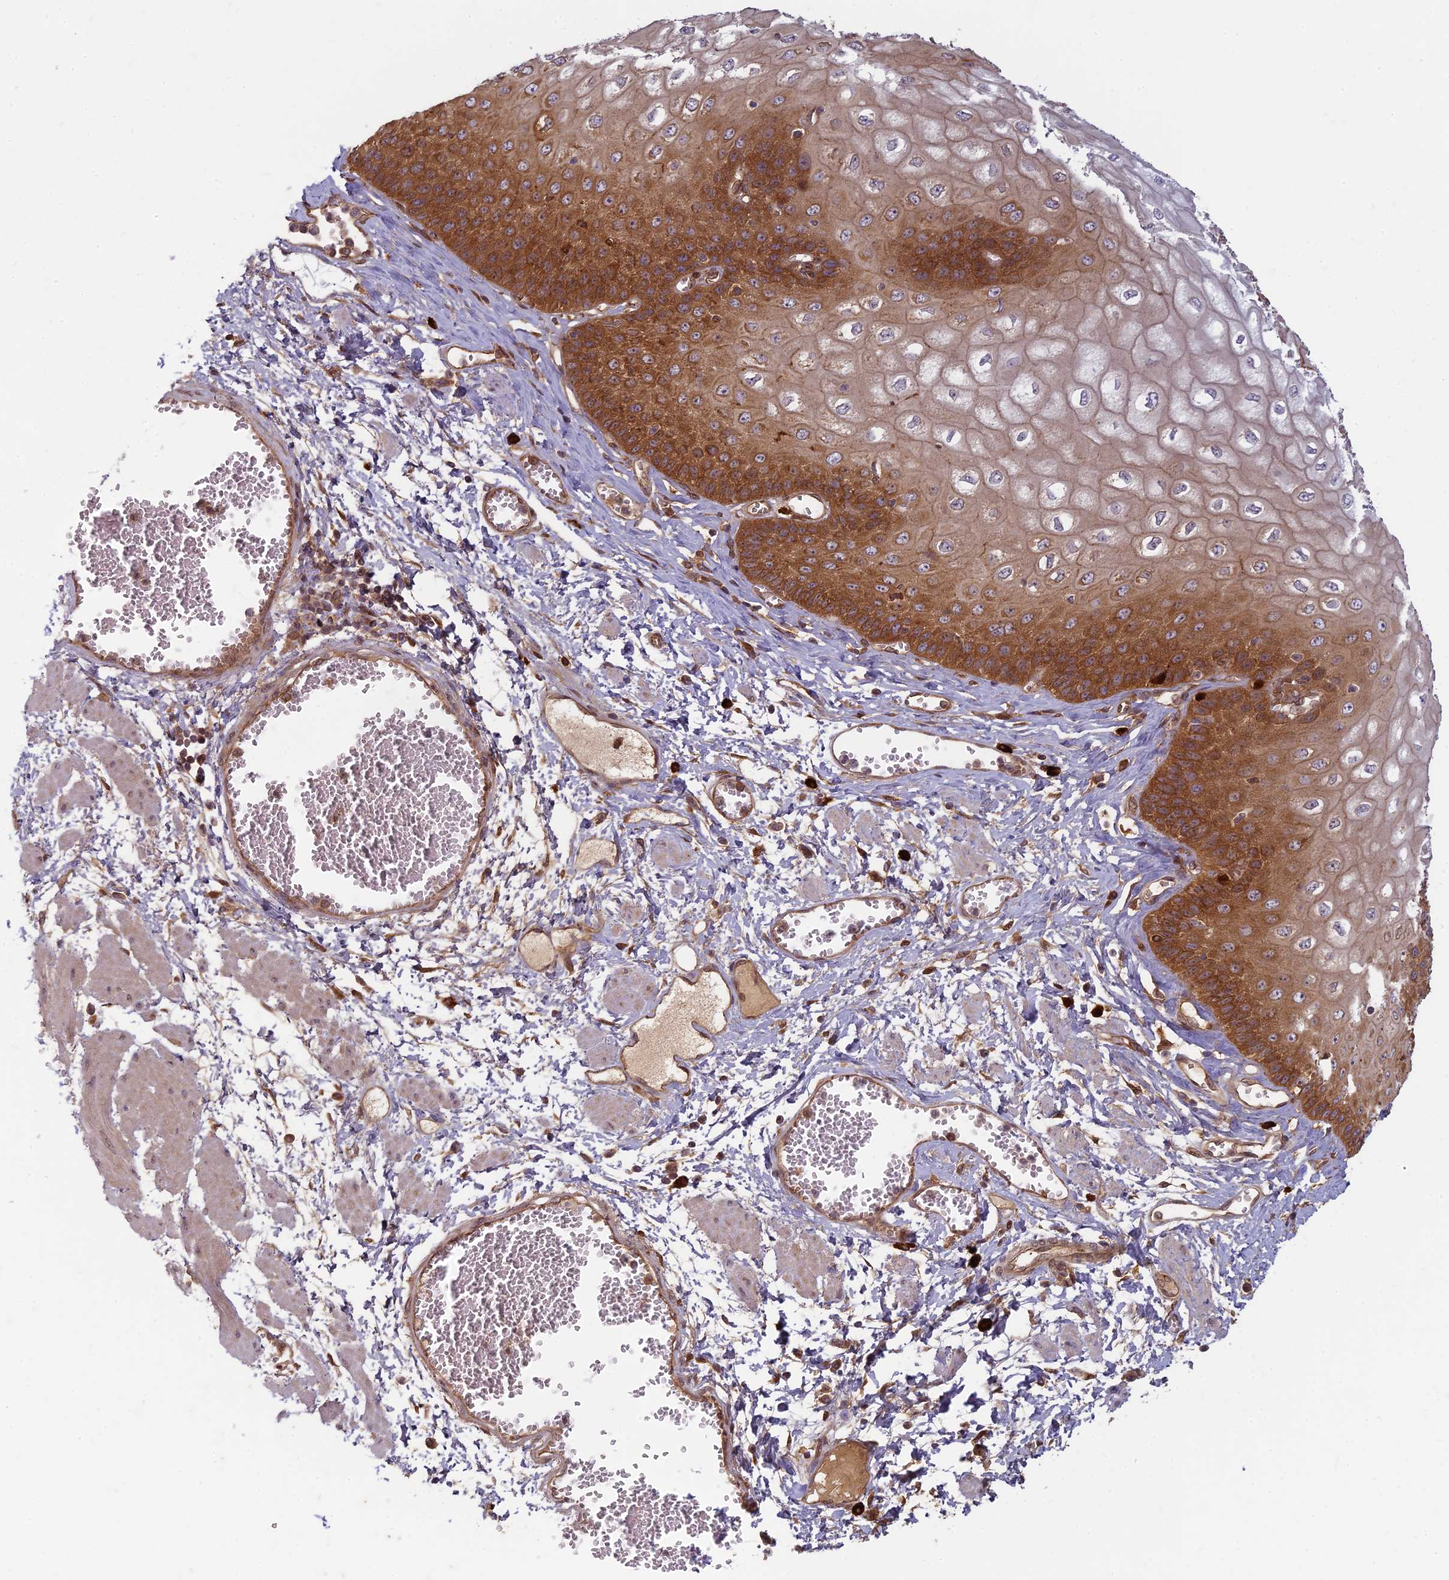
{"staining": {"intensity": "strong", "quantity": "25%-75%", "location": "cytoplasmic/membranous"}, "tissue": "esophagus", "cell_type": "Squamous epithelial cells", "image_type": "normal", "snomed": [{"axis": "morphology", "description": "Normal tissue, NOS"}, {"axis": "topography", "description": "Esophagus"}], "caption": "Immunohistochemistry (IHC) staining of unremarkable esophagus, which reveals high levels of strong cytoplasmic/membranous expression in approximately 25%-75% of squamous epithelial cells indicating strong cytoplasmic/membranous protein positivity. The staining was performed using DAB (brown) for protein detection and nuclei were counterstained in hematoxylin (blue).", "gene": "TCF25", "patient": {"sex": "male", "age": 60}}